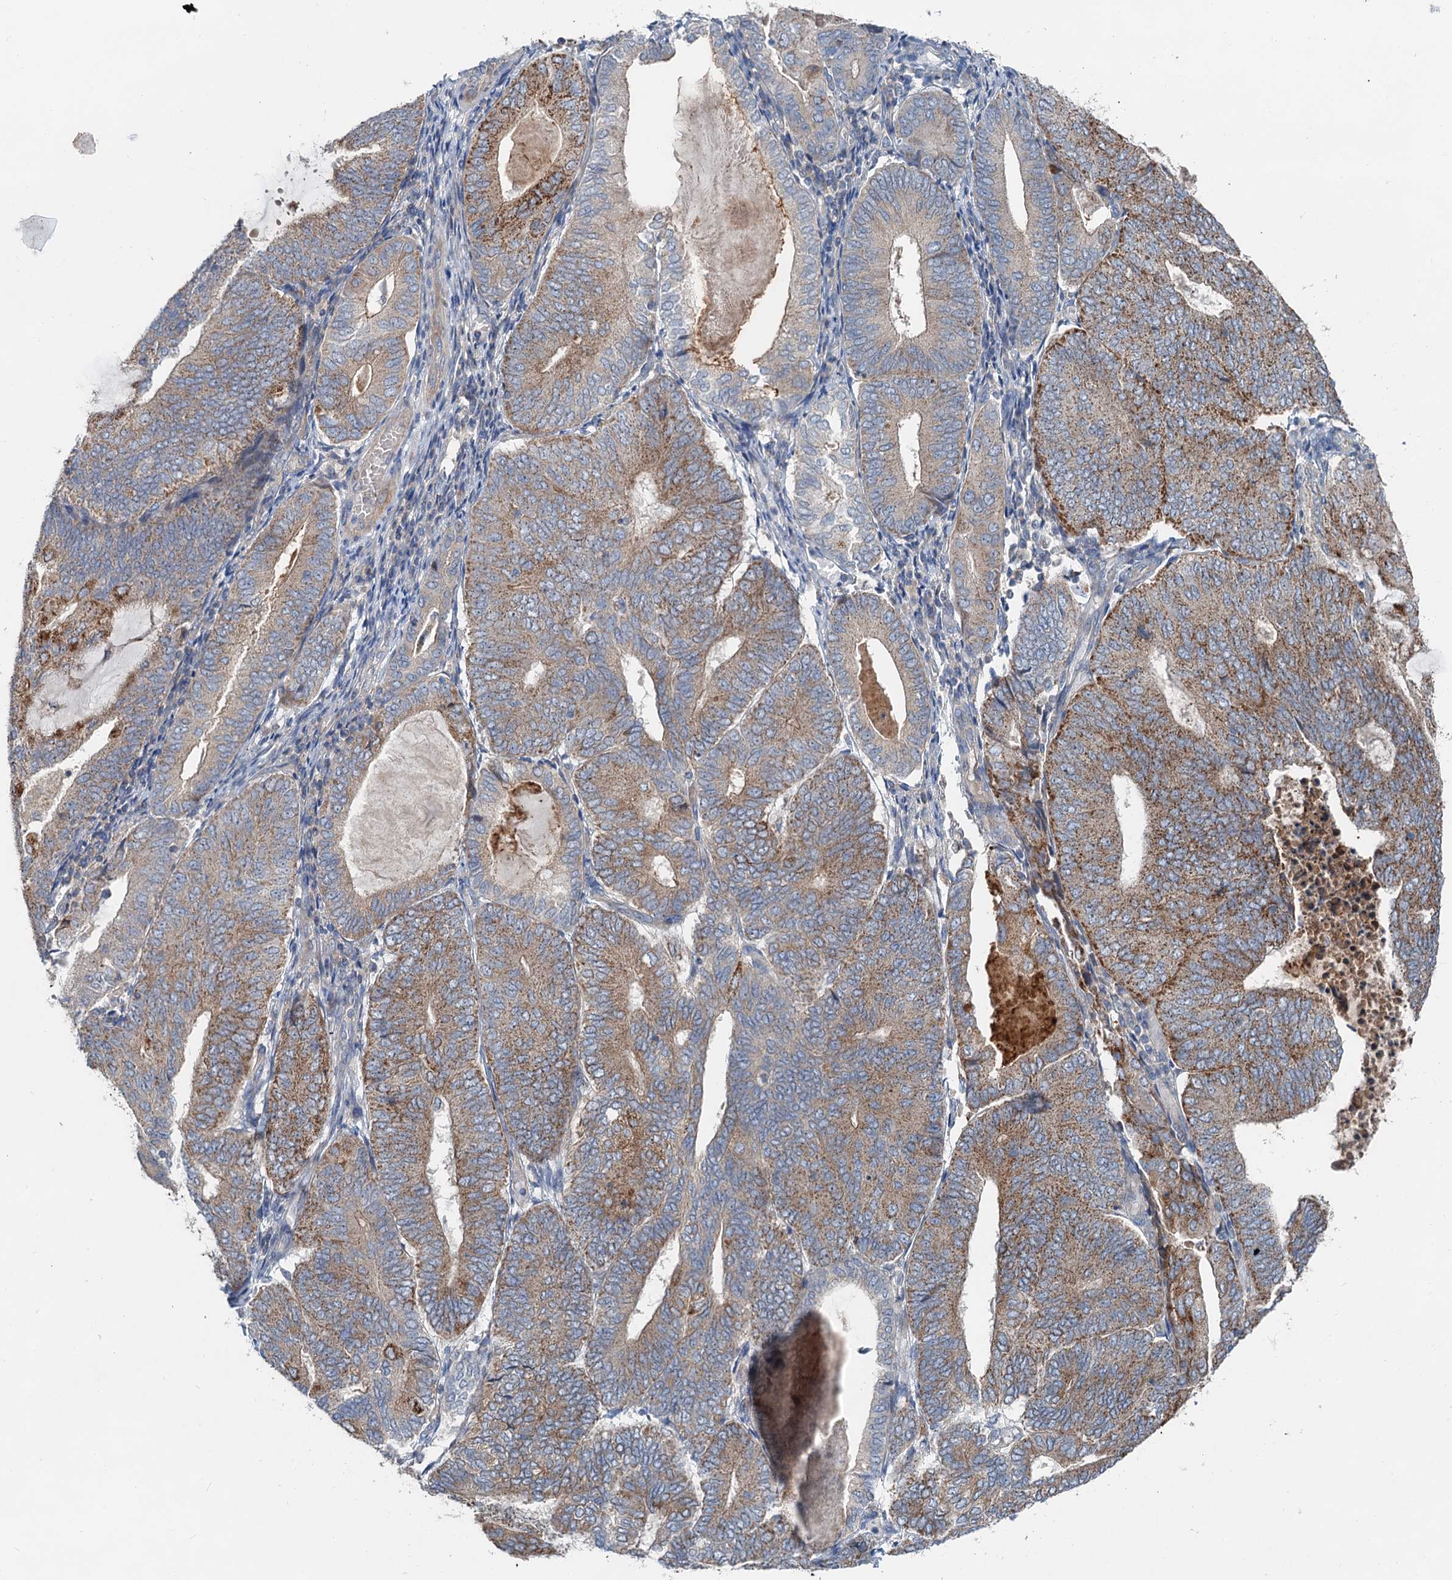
{"staining": {"intensity": "moderate", "quantity": ">75%", "location": "cytoplasmic/membranous"}, "tissue": "endometrial cancer", "cell_type": "Tumor cells", "image_type": "cancer", "snomed": [{"axis": "morphology", "description": "Adenocarcinoma, NOS"}, {"axis": "topography", "description": "Endometrium"}], "caption": "Brown immunohistochemical staining in endometrial cancer demonstrates moderate cytoplasmic/membranous staining in approximately >75% of tumor cells.", "gene": "ANKRD26", "patient": {"sex": "female", "age": 81}}